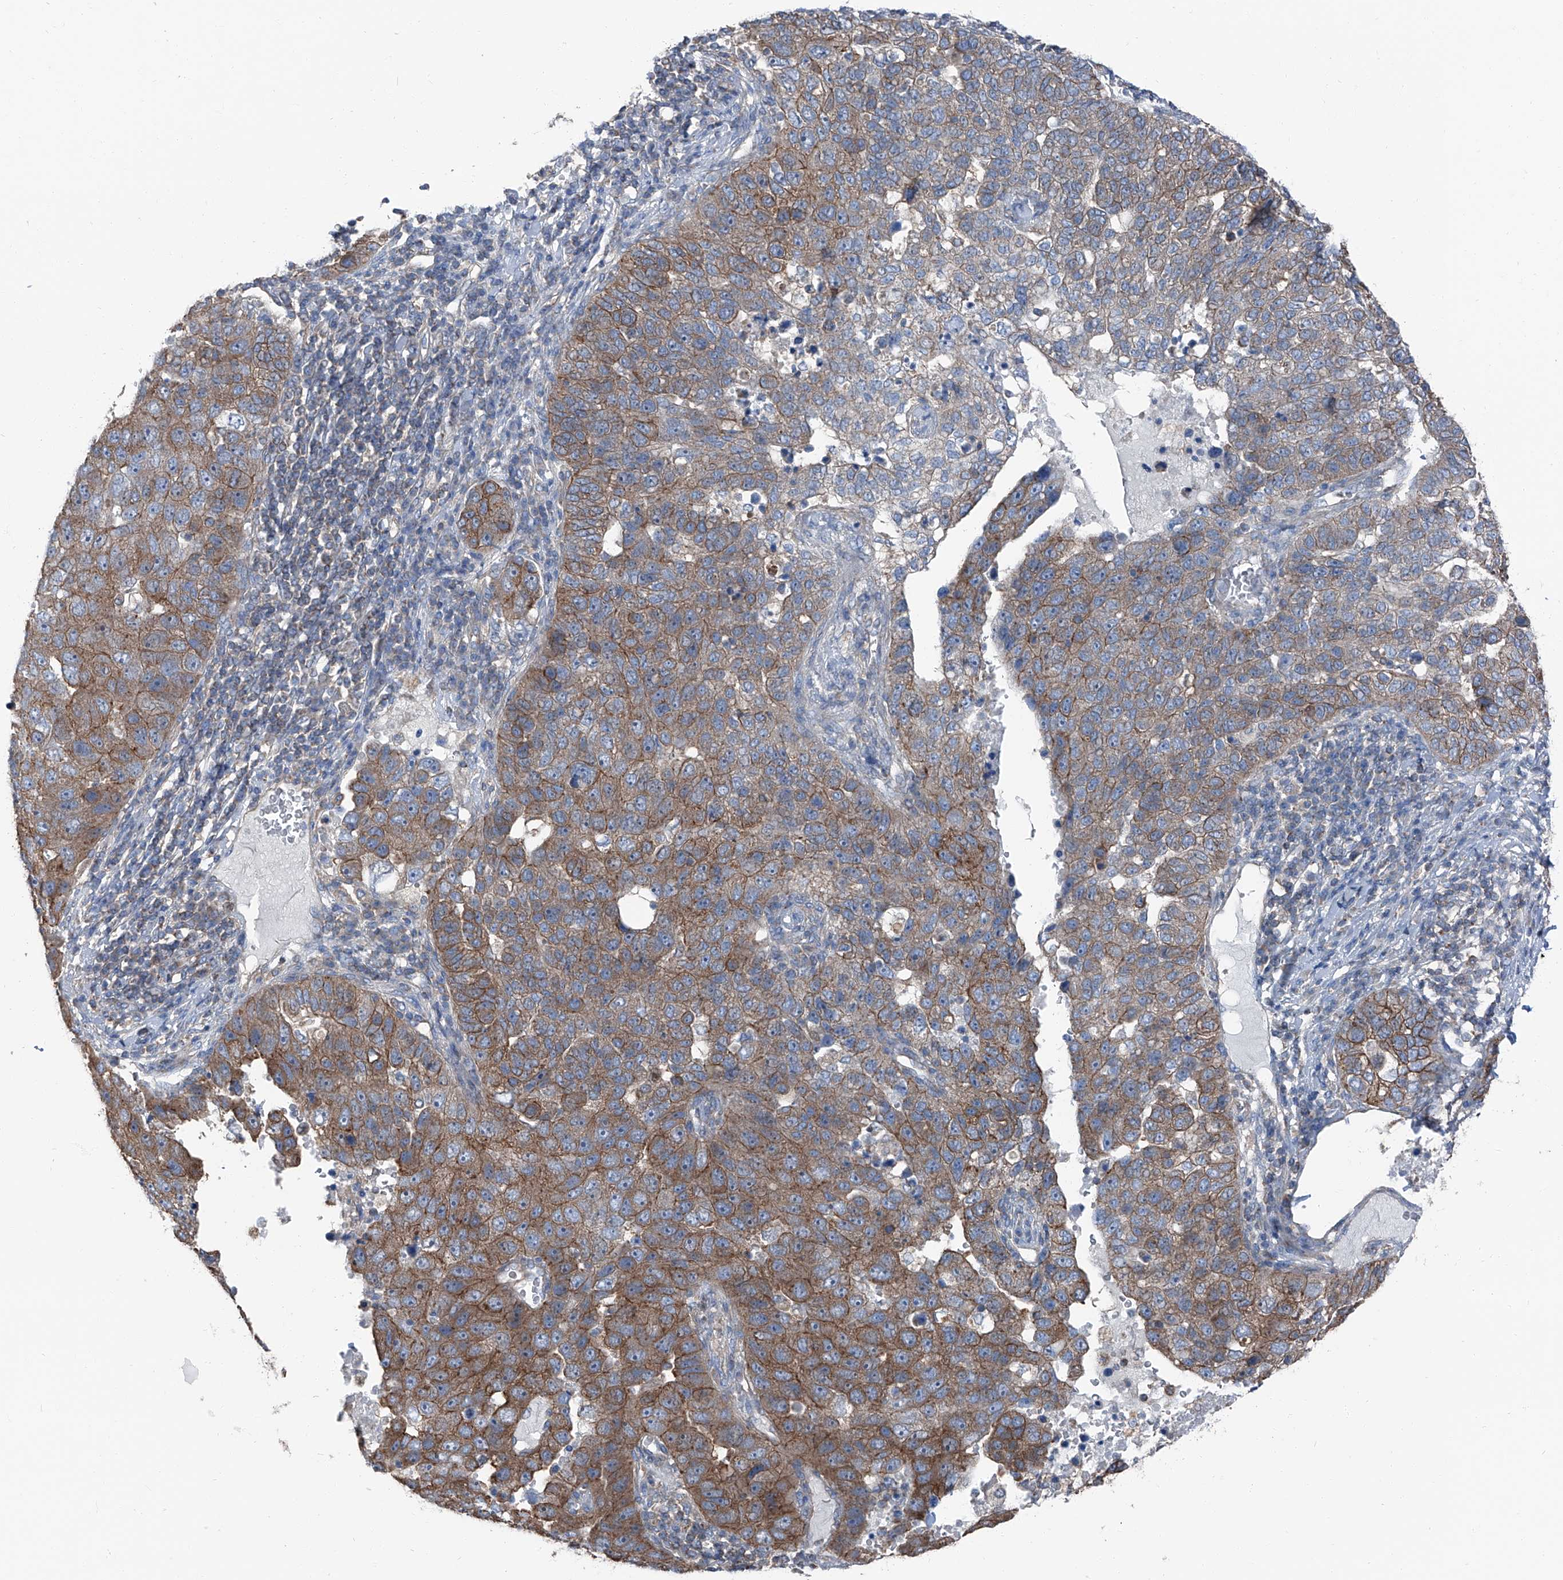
{"staining": {"intensity": "moderate", "quantity": "25%-75%", "location": "cytoplasmic/membranous"}, "tissue": "pancreatic cancer", "cell_type": "Tumor cells", "image_type": "cancer", "snomed": [{"axis": "morphology", "description": "Adenocarcinoma, NOS"}, {"axis": "topography", "description": "Pancreas"}], "caption": "Immunohistochemistry of pancreatic adenocarcinoma exhibits medium levels of moderate cytoplasmic/membranous staining in approximately 25%-75% of tumor cells.", "gene": "GPR142", "patient": {"sex": "female", "age": 61}}